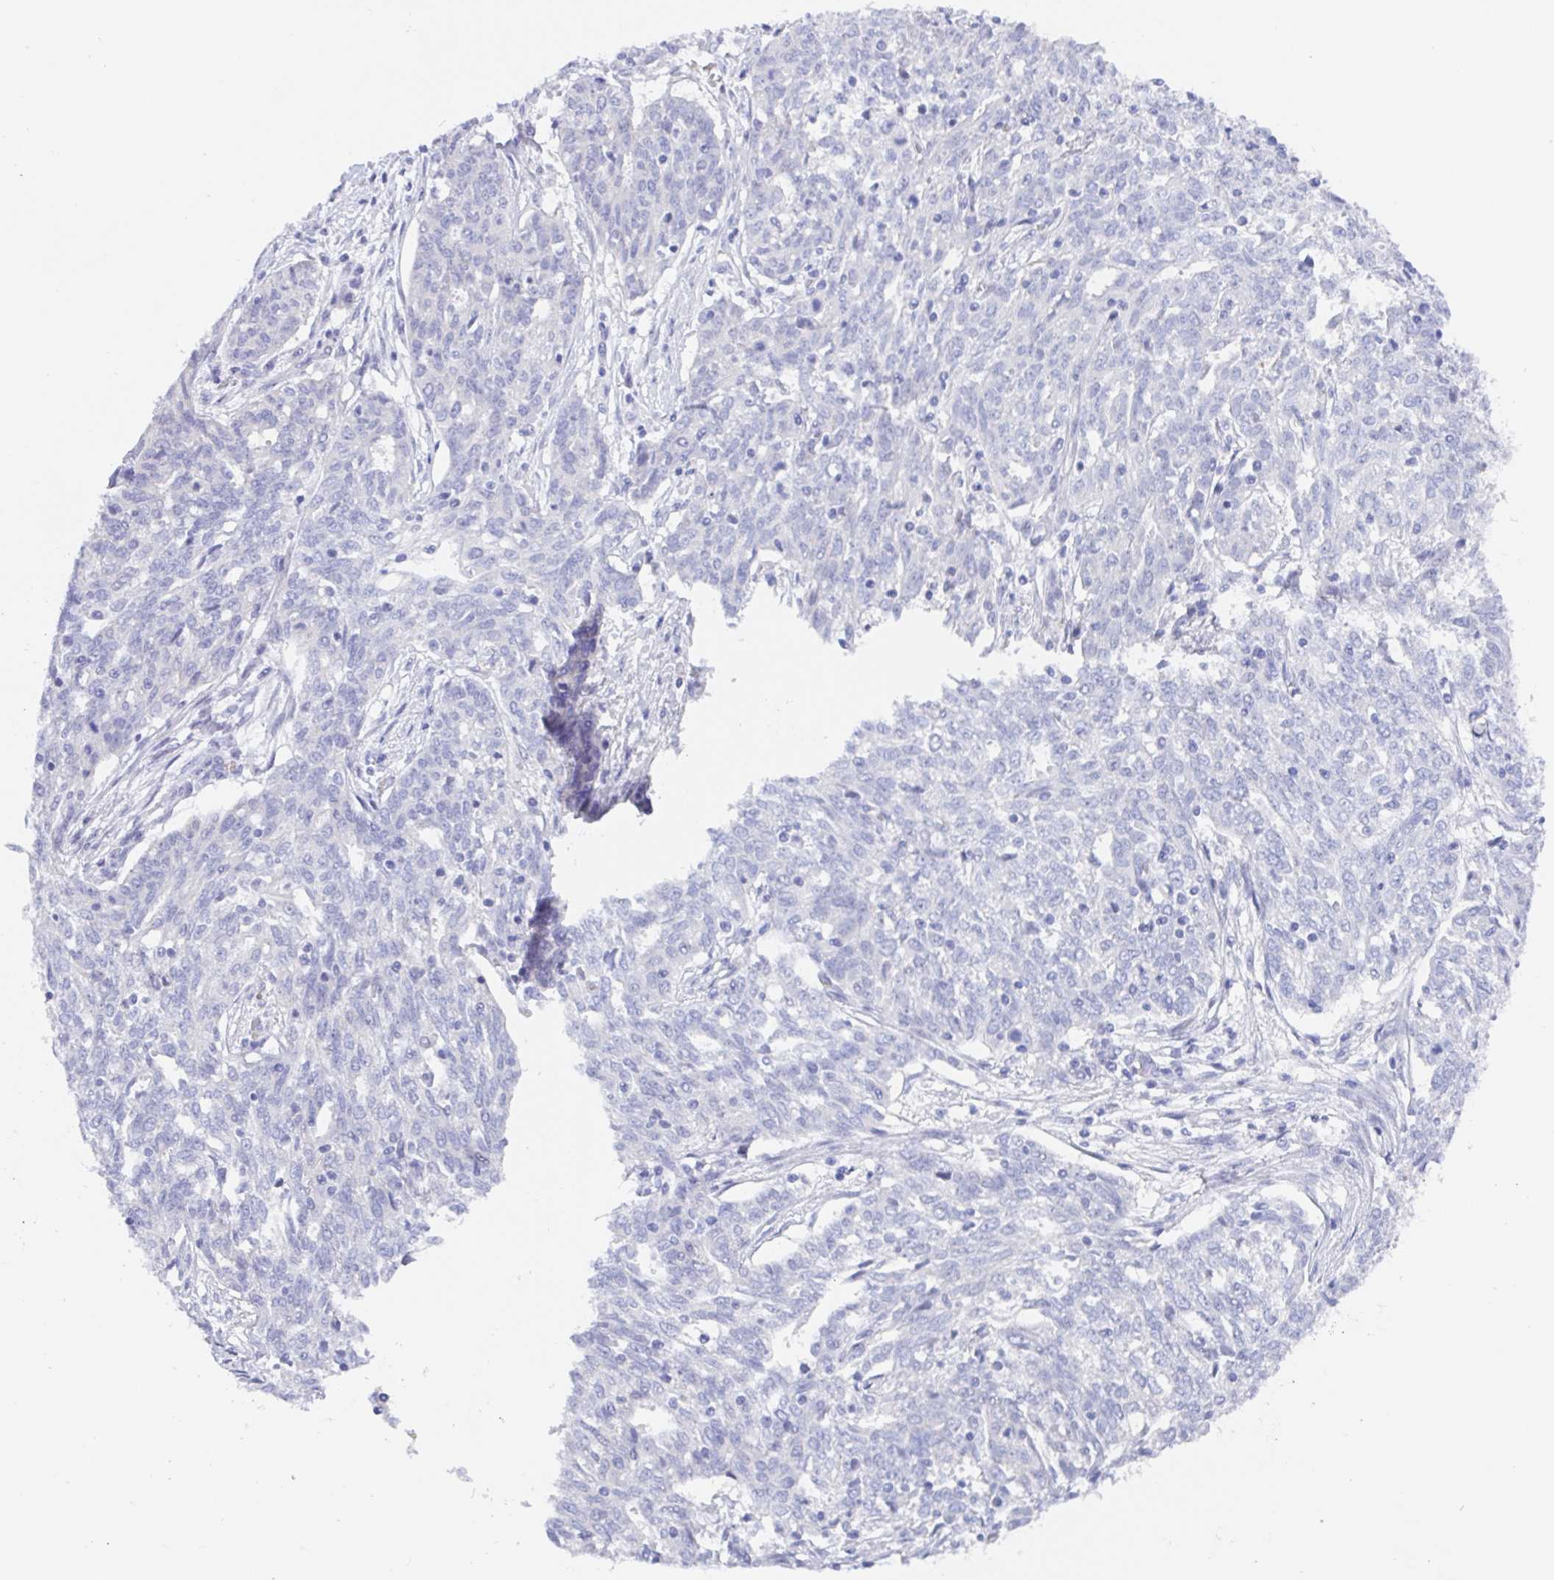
{"staining": {"intensity": "negative", "quantity": "none", "location": "none"}, "tissue": "ovarian cancer", "cell_type": "Tumor cells", "image_type": "cancer", "snomed": [{"axis": "morphology", "description": "Cystadenocarcinoma, serous, NOS"}, {"axis": "topography", "description": "Ovary"}], "caption": "Immunohistochemistry (IHC) of human serous cystadenocarcinoma (ovarian) shows no expression in tumor cells.", "gene": "MUCL3", "patient": {"sex": "female", "age": 67}}